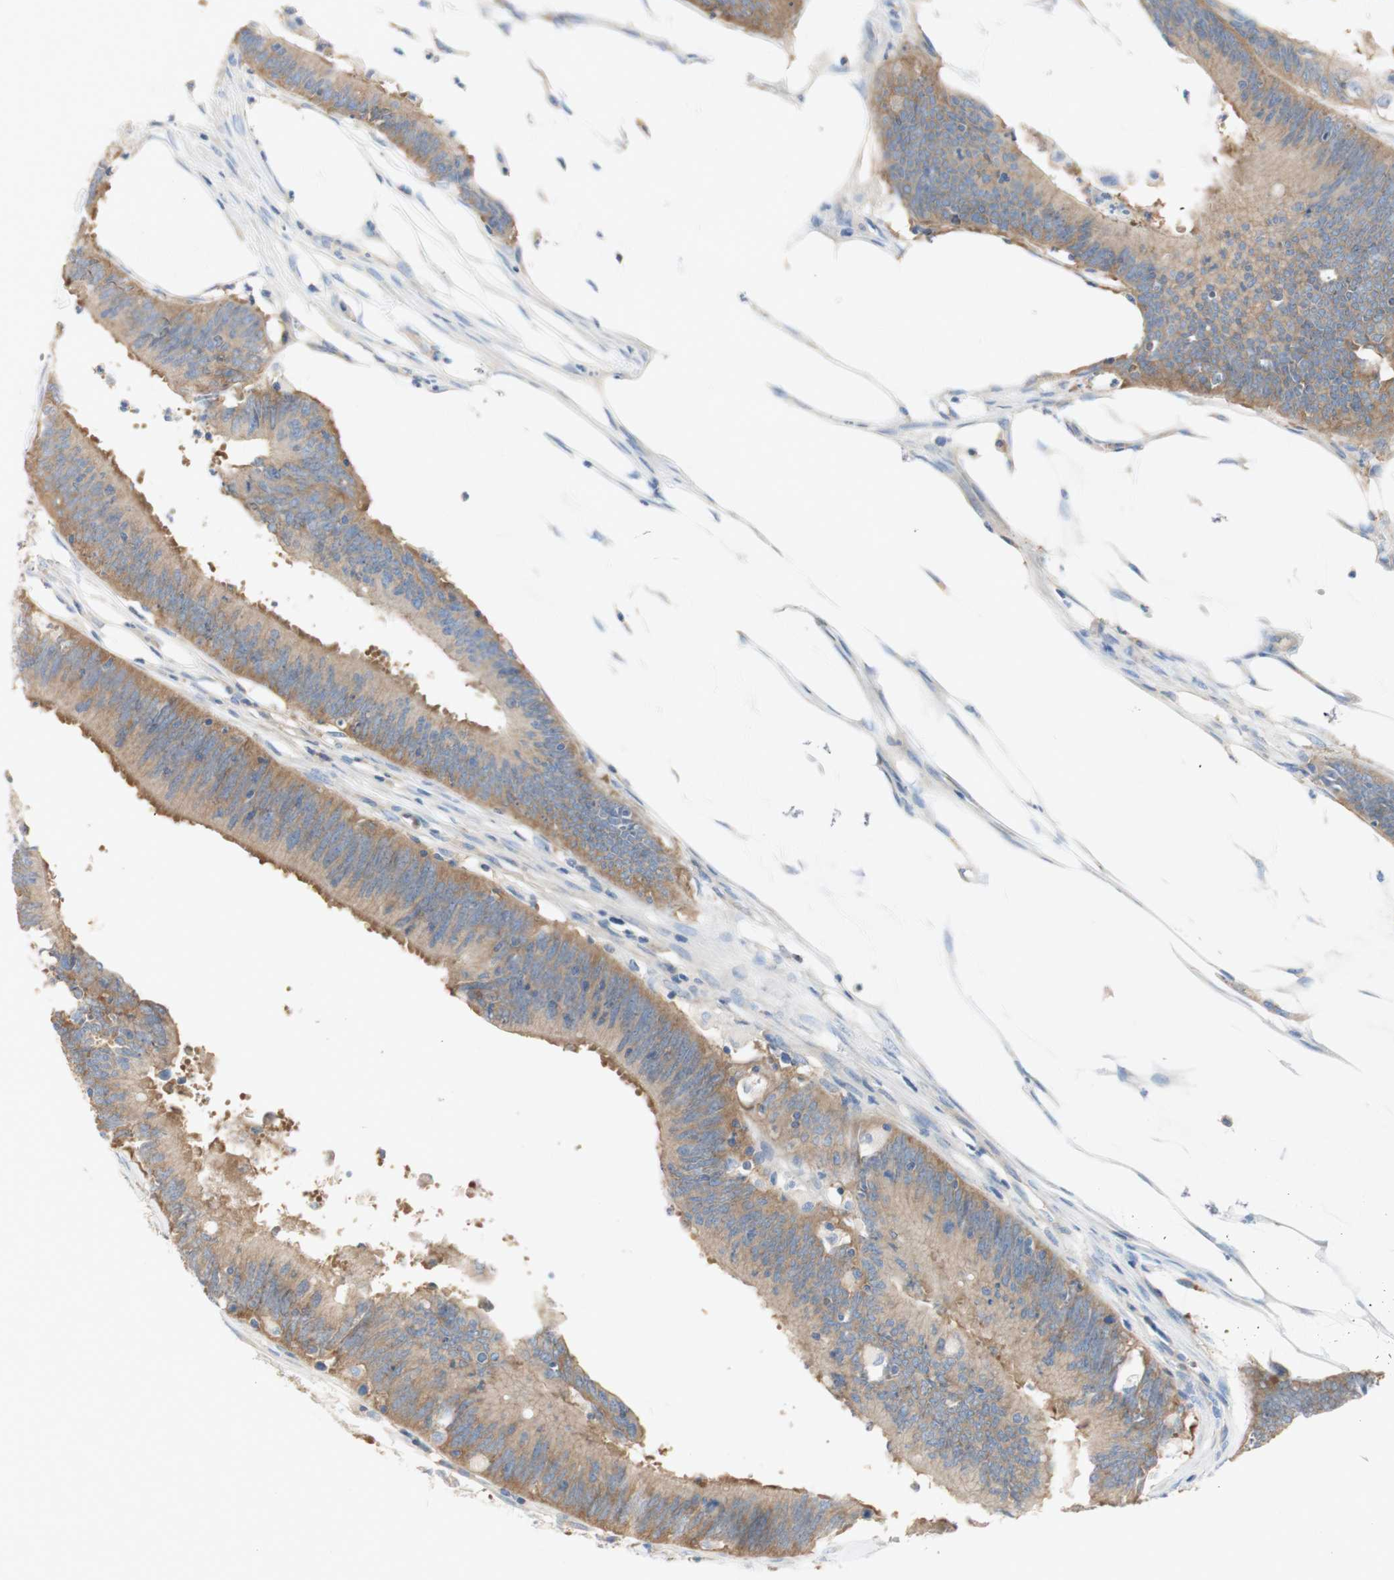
{"staining": {"intensity": "weak", "quantity": ">75%", "location": "cytoplasmic/membranous"}, "tissue": "colorectal cancer", "cell_type": "Tumor cells", "image_type": "cancer", "snomed": [{"axis": "morphology", "description": "Adenocarcinoma, NOS"}, {"axis": "topography", "description": "Rectum"}], "caption": "A brown stain highlights weak cytoplasmic/membranous staining of a protein in adenocarcinoma (colorectal) tumor cells.", "gene": "ATP2B1", "patient": {"sex": "female", "age": 66}}